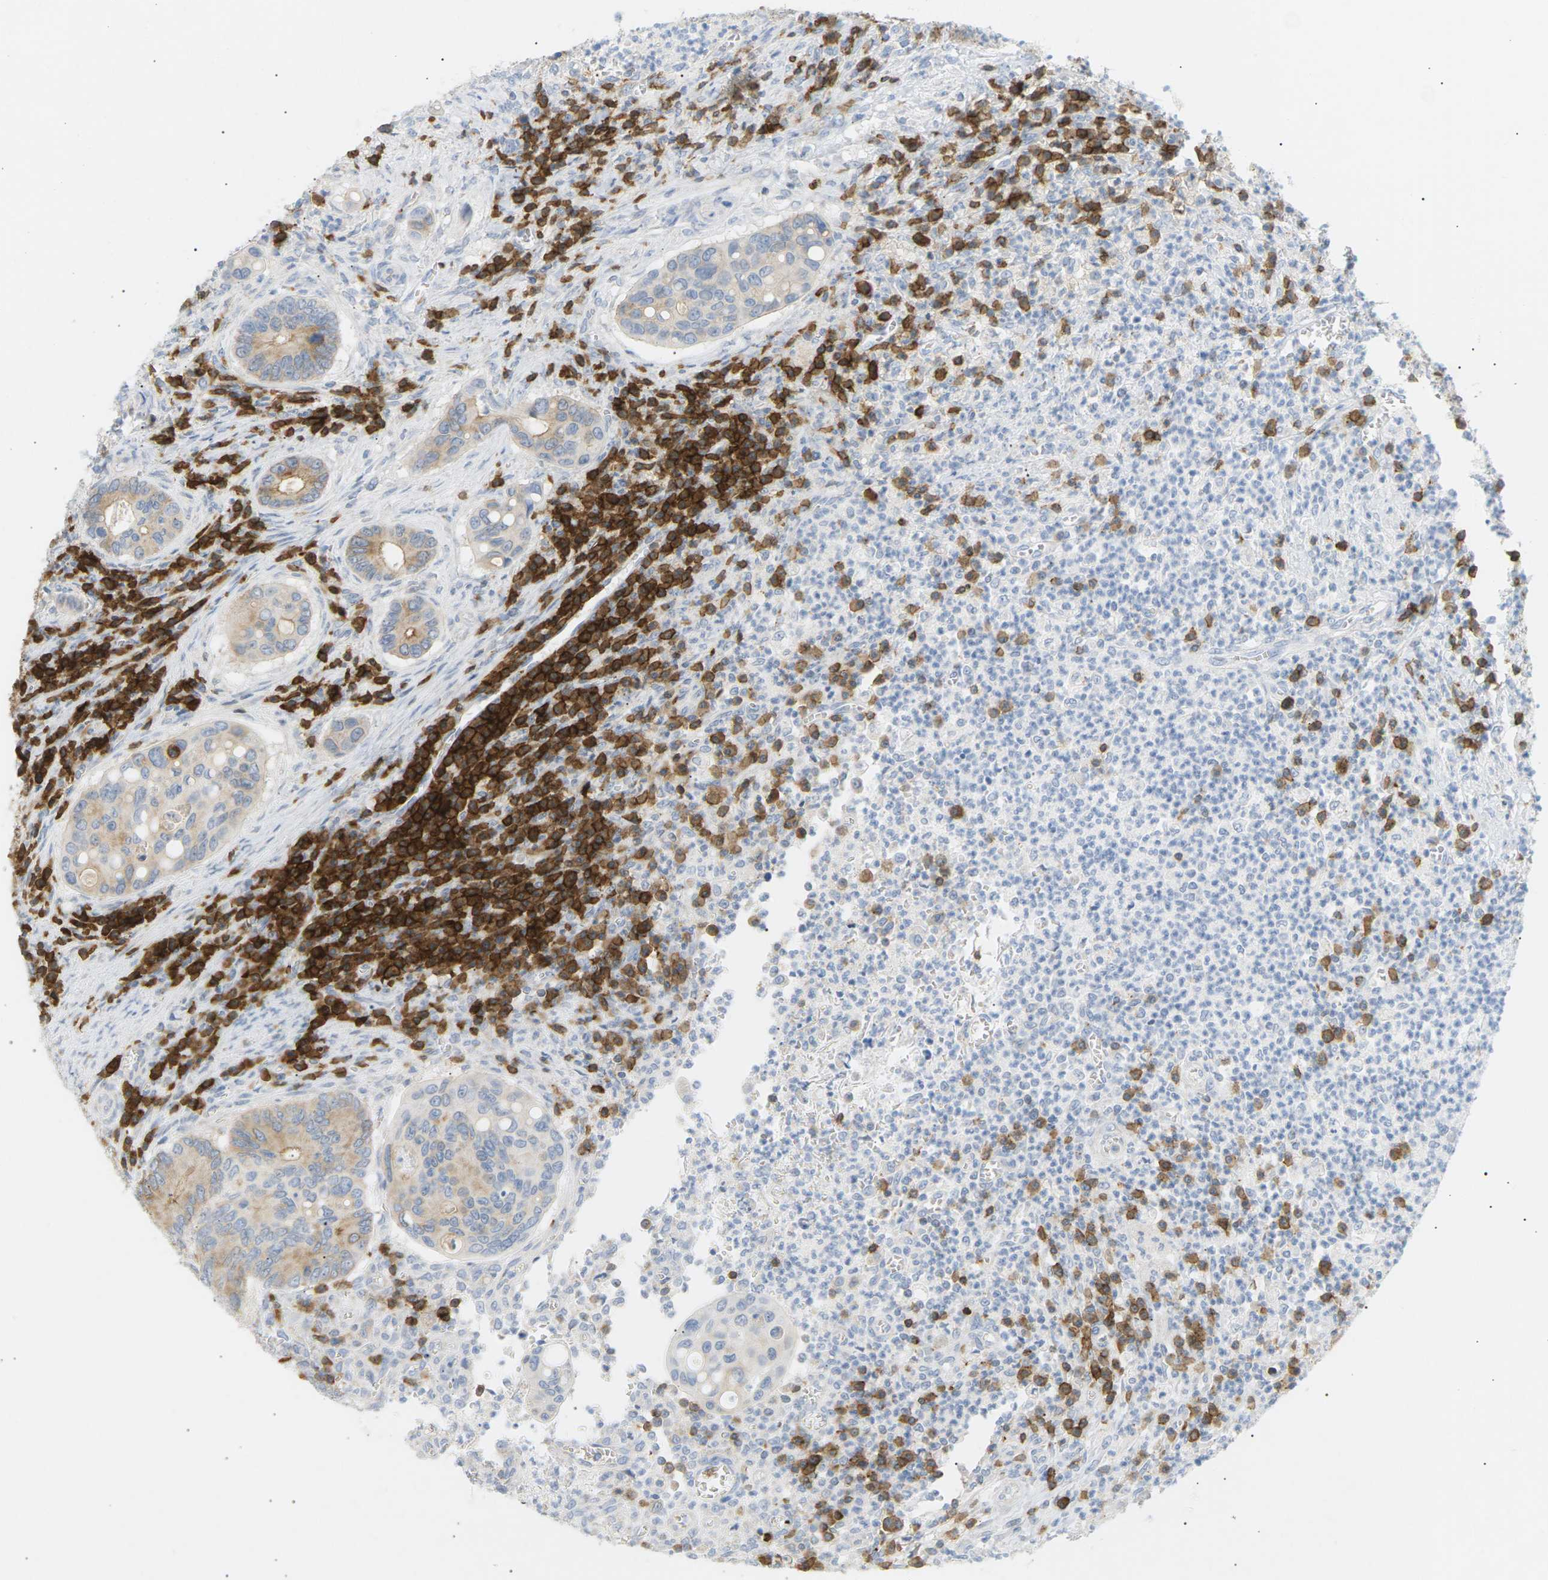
{"staining": {"intensity": "moderate", "quantity": "<25%", "location": "cytoplasmic/membranous"}, "tissue": "colorectal cancer", "cell_type": "Tumor cells", "image_type": "cancer", "snomed": [{"axis": "morphology", "description": "Inflammation, NOS"}, {"axis": "morphology", "description": "Adenocarcinoma, NOS"}, {"axis": "topography", "description": "Colon"}], "caption": "Immunohistochemical staining of colorectal adenocarcinoma shows low levels of moderate cytoplasmic/membranous staining in approximately <25% of tumor cells.", "gene": "LIME1", "patient": {"sex": "male", "age": 72}}